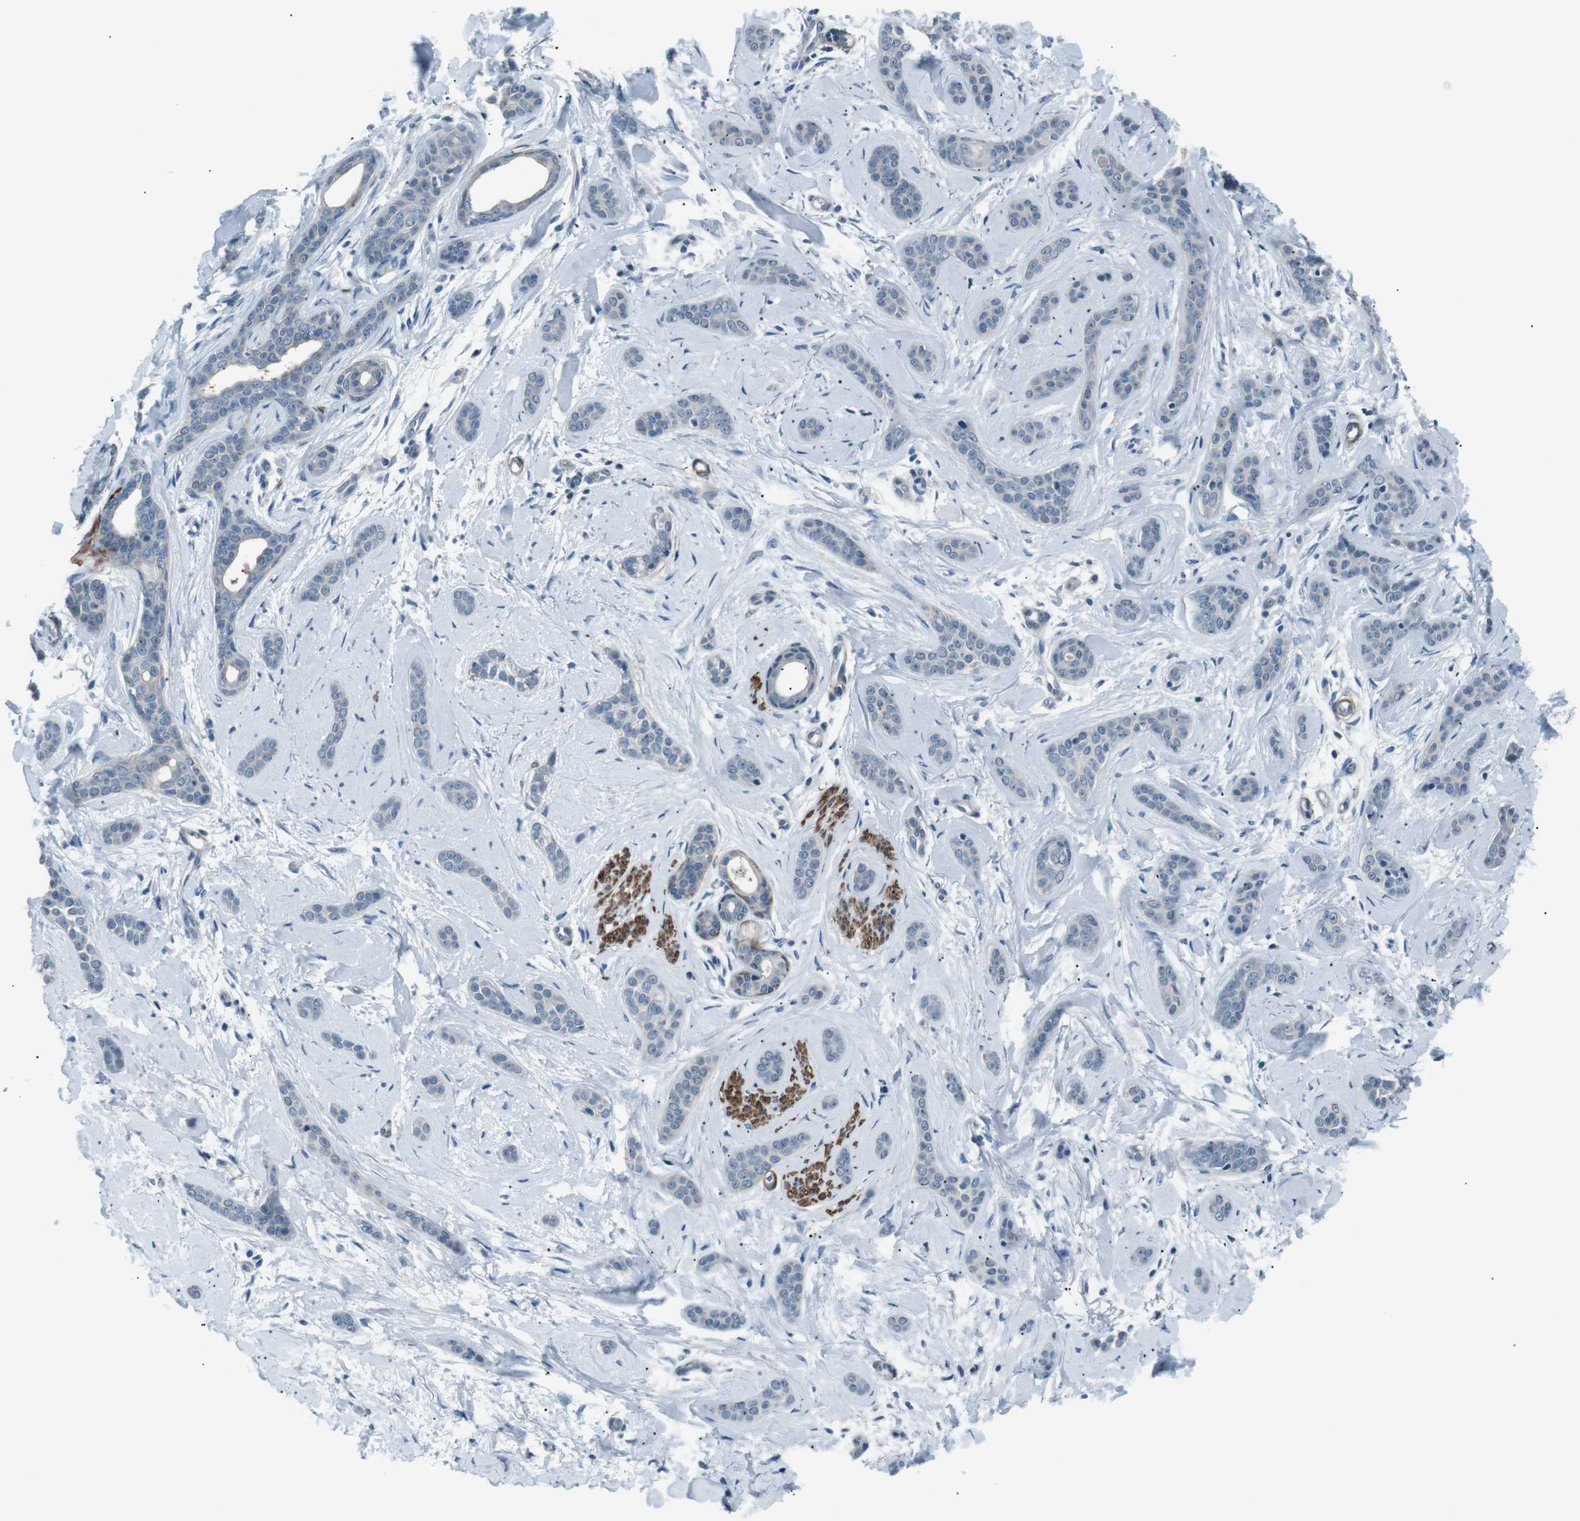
{"staining": {"intensity": "negative", "quantity": "none", "location": "none"}, "tissue": "skin cancer", "cell_type": "Tumor cells", "image_type": "cancer", "snomed": [{"axis": "morphology", "description": "Basal cell carcinoma"}, {"axis": "morphology", "description": "Adnexal tumor, benign"}, {"axis": "topography", "description": "Skin"}], "caption": "A high-resolution image shows immunohistochemistry (IHC) staining of skin cancer (basal cell carcinoma), which displays no significant staining in tumor cells.", "gene": "PDLIM5", "patient": {"sex": "female", "age": 42}}